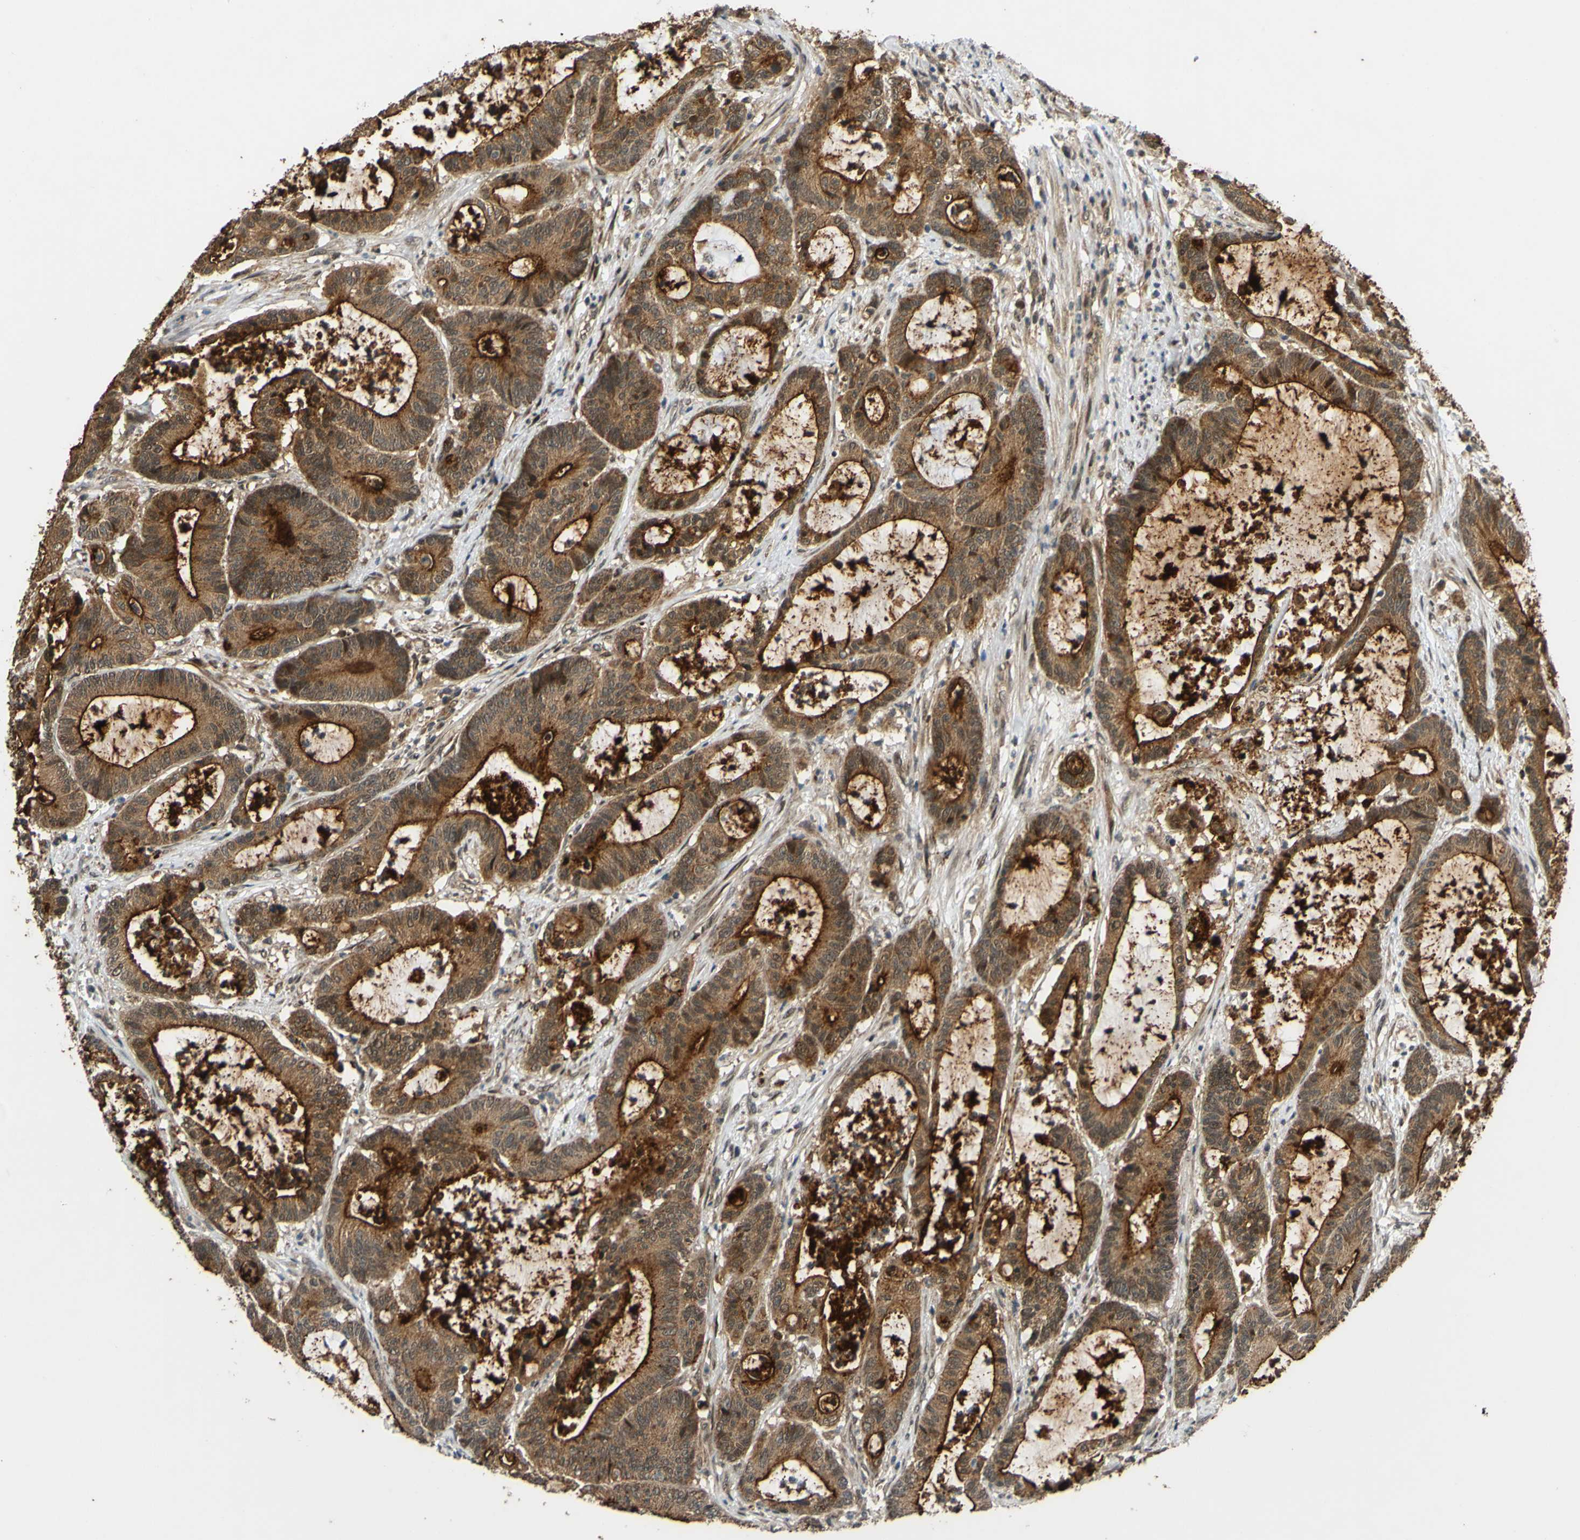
{"staining": {"intensity": "strong", "quantity": ">75%", "location": "cytoplasmic/membranous"}, "tissue": "colorectal cancer", "cell_type": "Tumor cells", "image_type": "cancer", "snomed": [{"axis": "morphology", "description": "Adenocarcinoma, NOS"}, {"axis": "topography", "description": "Colon"}], "caption": "Colorectal cancer stained for a protein reveals strong cytoplasmic/membranous positivity in tumor cells.", "gene": "ABCC8", "patient": {"sex": "female", "age": 84}}